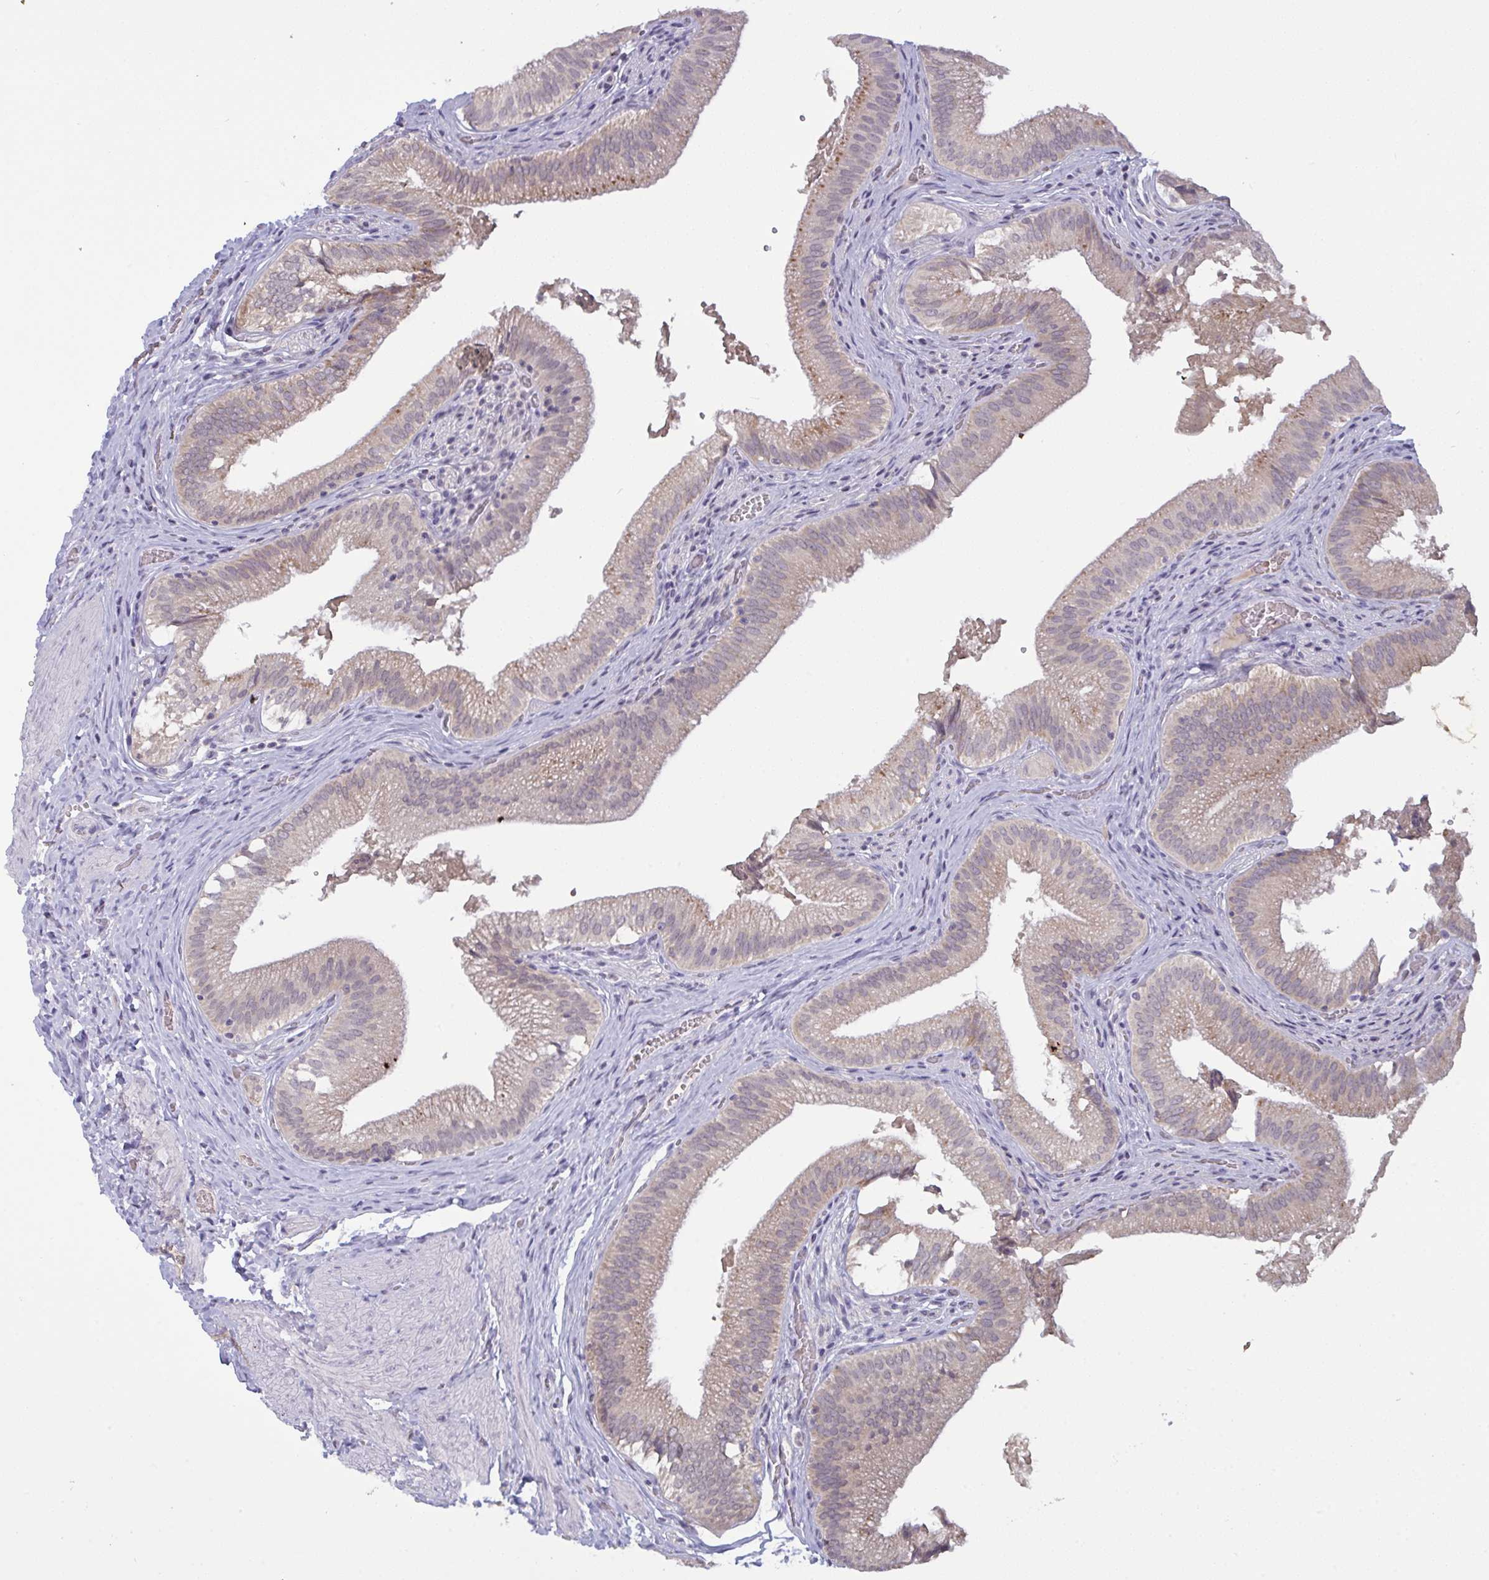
{"staining": {"intensity": "weak", "quantity": ">75%", "location": "cytoplasmic/membranous"}, "tissue": "gallbladder", "cell_type": "Glandular cells", "image_type": "normal", "snomed": [{"axis": "morphology", "description": "Normal tissue, NOS"}, {"axis": "topography", "description": "Gallbladder"}, {"axis": "topography", "description": "Peripheral nerve tissue"}], "caption": "About >75% of glandular cells in normal gallbladder exhibit weak cytoplasmic/membranous protein positivity as visualized by brown immunohistochemical staining.", "gene": "ZNF784", "patient": {"sex": "male", "age": 17}}